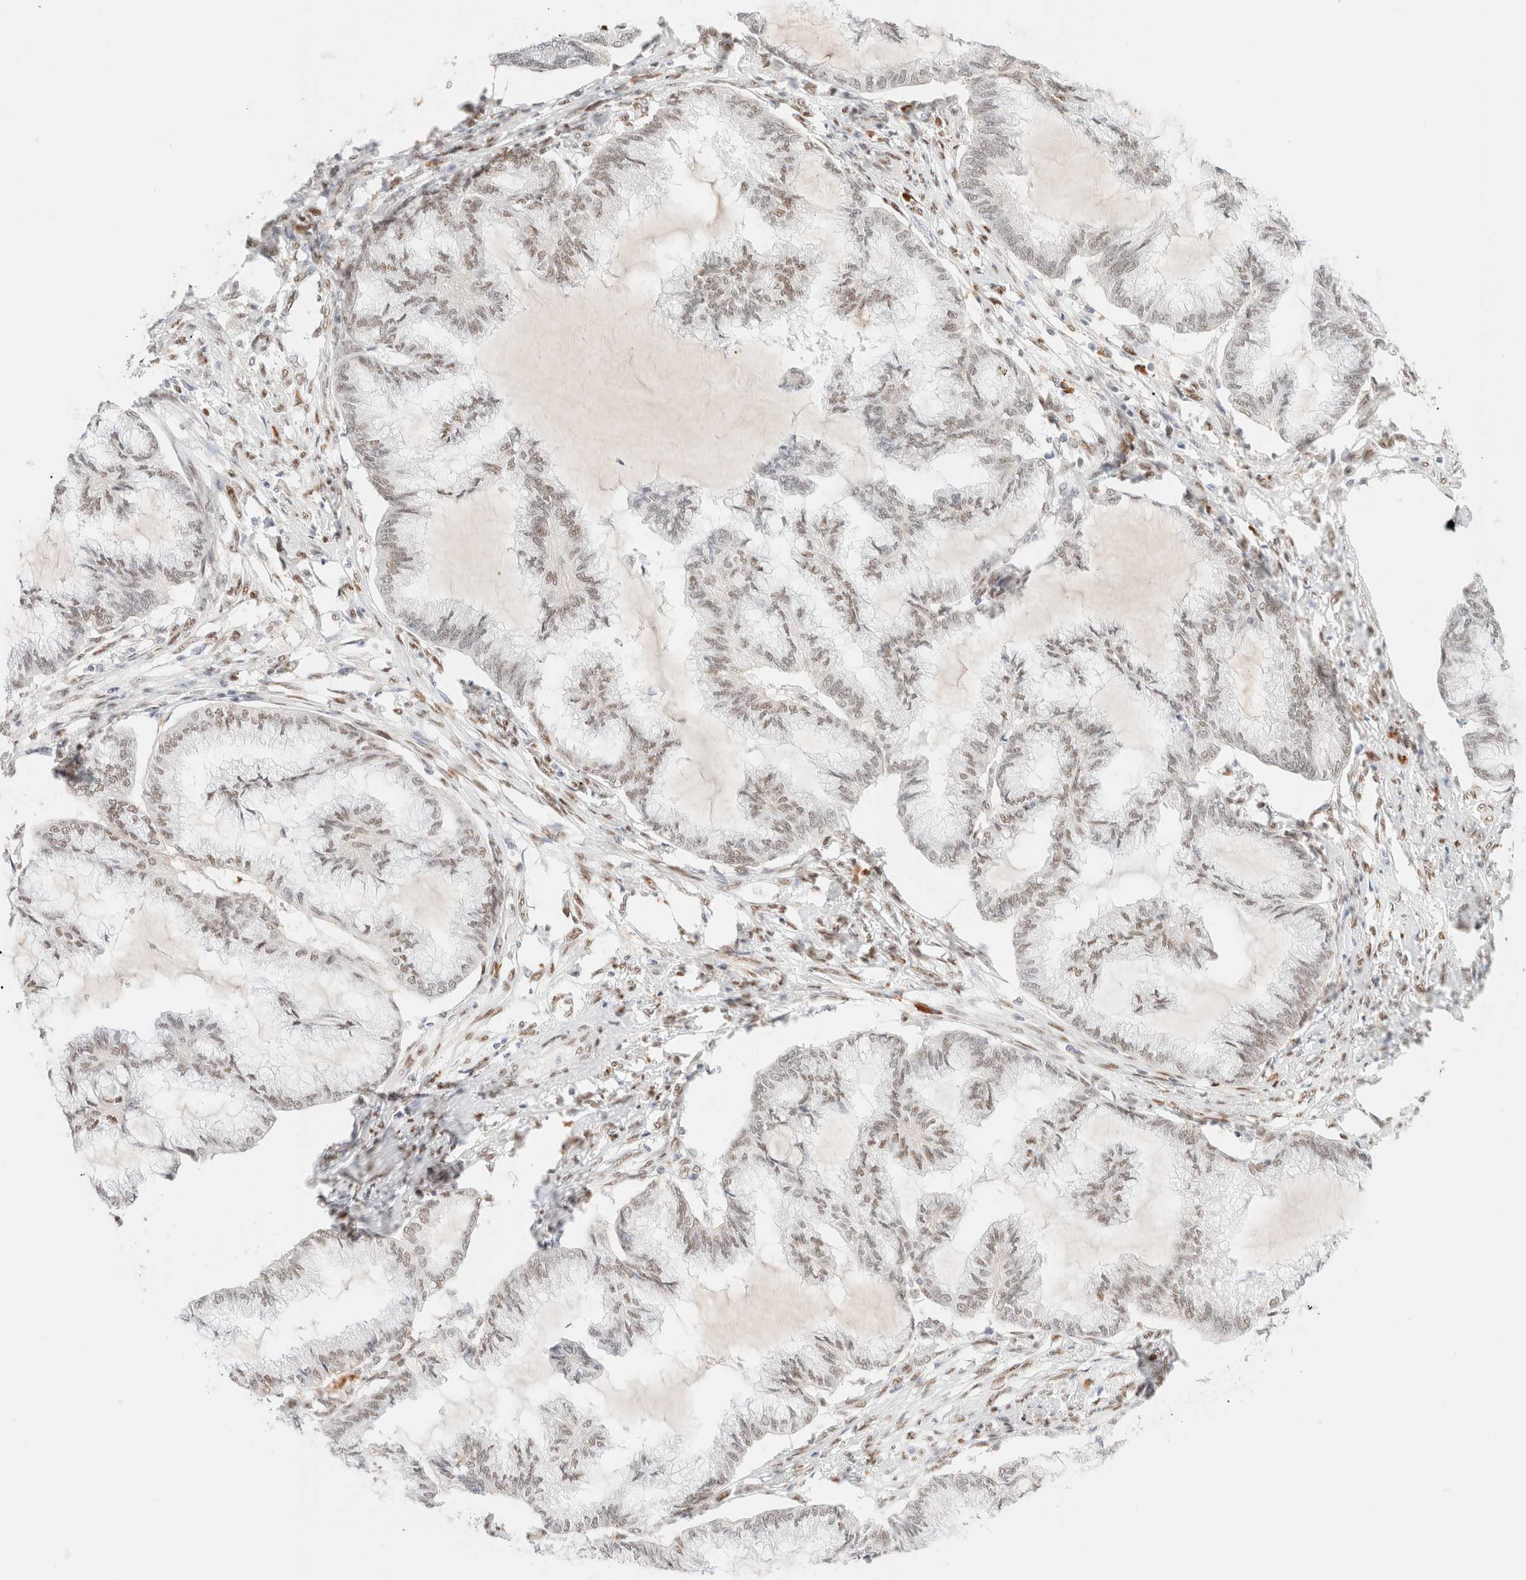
{"staining": {"intensity": "weak", "quantity": ">75%", "location": "nuclear"}, "tissue": "endometrial cancer", "cell_type": "Tumor cells", "image_type": "cancer", "snomed": [{"axis": "morphology", "description": "Adenocarcinoma, NOS"}, {"axis": "topography", "description": "Endometrium"}], "caption": "Endometrial cancer tissue exhibits weak nuclear expression in approximately >75% of tumor cells", "gene": "CIC", "patient": {"sex": "female", "age": 86}}